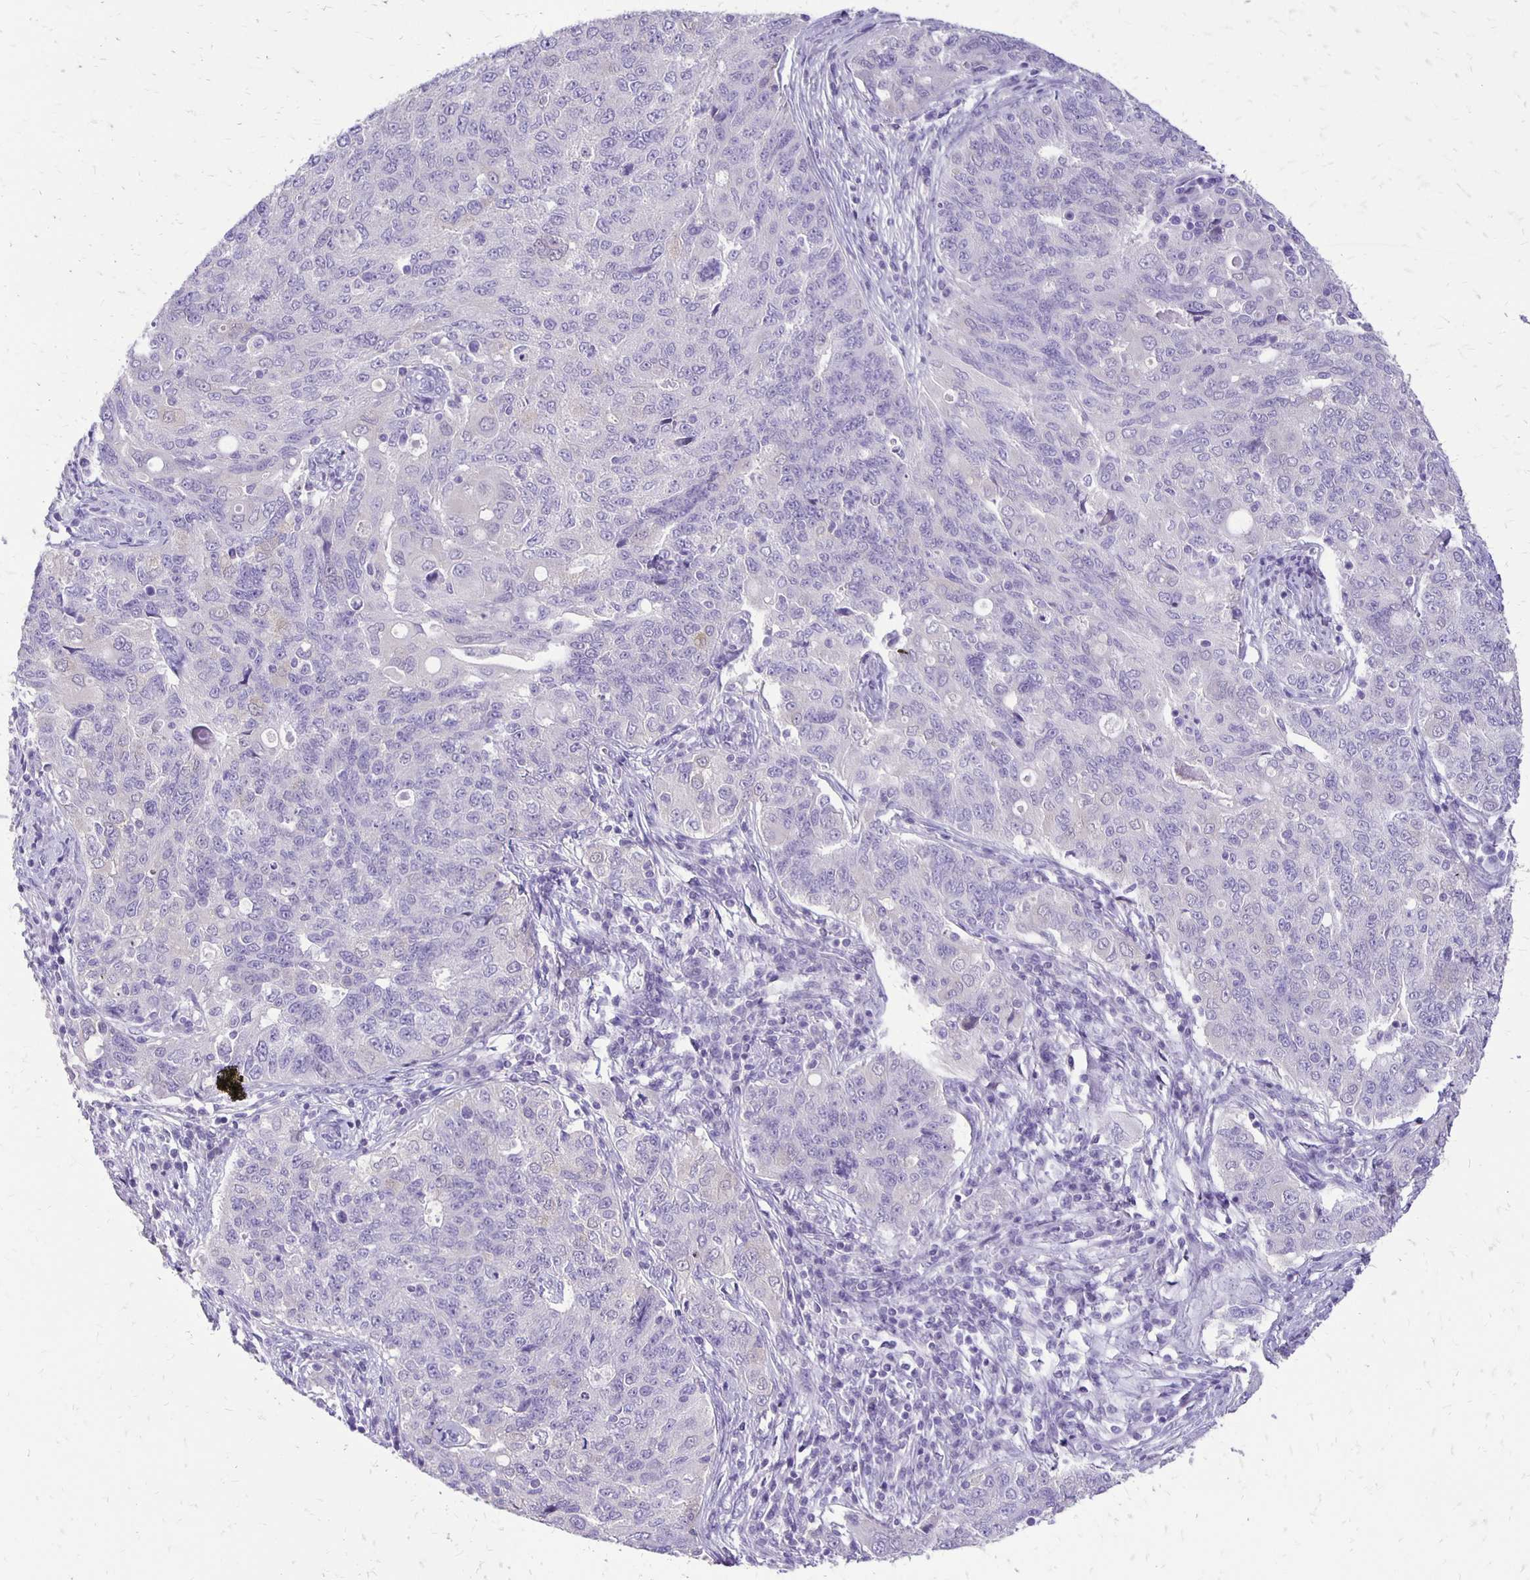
{"staining": {"intensity": "negative", "quantity": "none", "location": "none"}, "tissue": "endometrial cancer", "cell_type": "Tumor cells", "image_type": "cancer", "snomed": [{"axis": "morphology", "description": "Adenocarcinoma, NOS"}, {"axis": "topography", "description": "Endometrium"}], "caption": "There is no significant positivity in tumor cells of endometrial cancer.", "gene": "ANKRD45", "patient": {"sex": "female", "age": 43}}